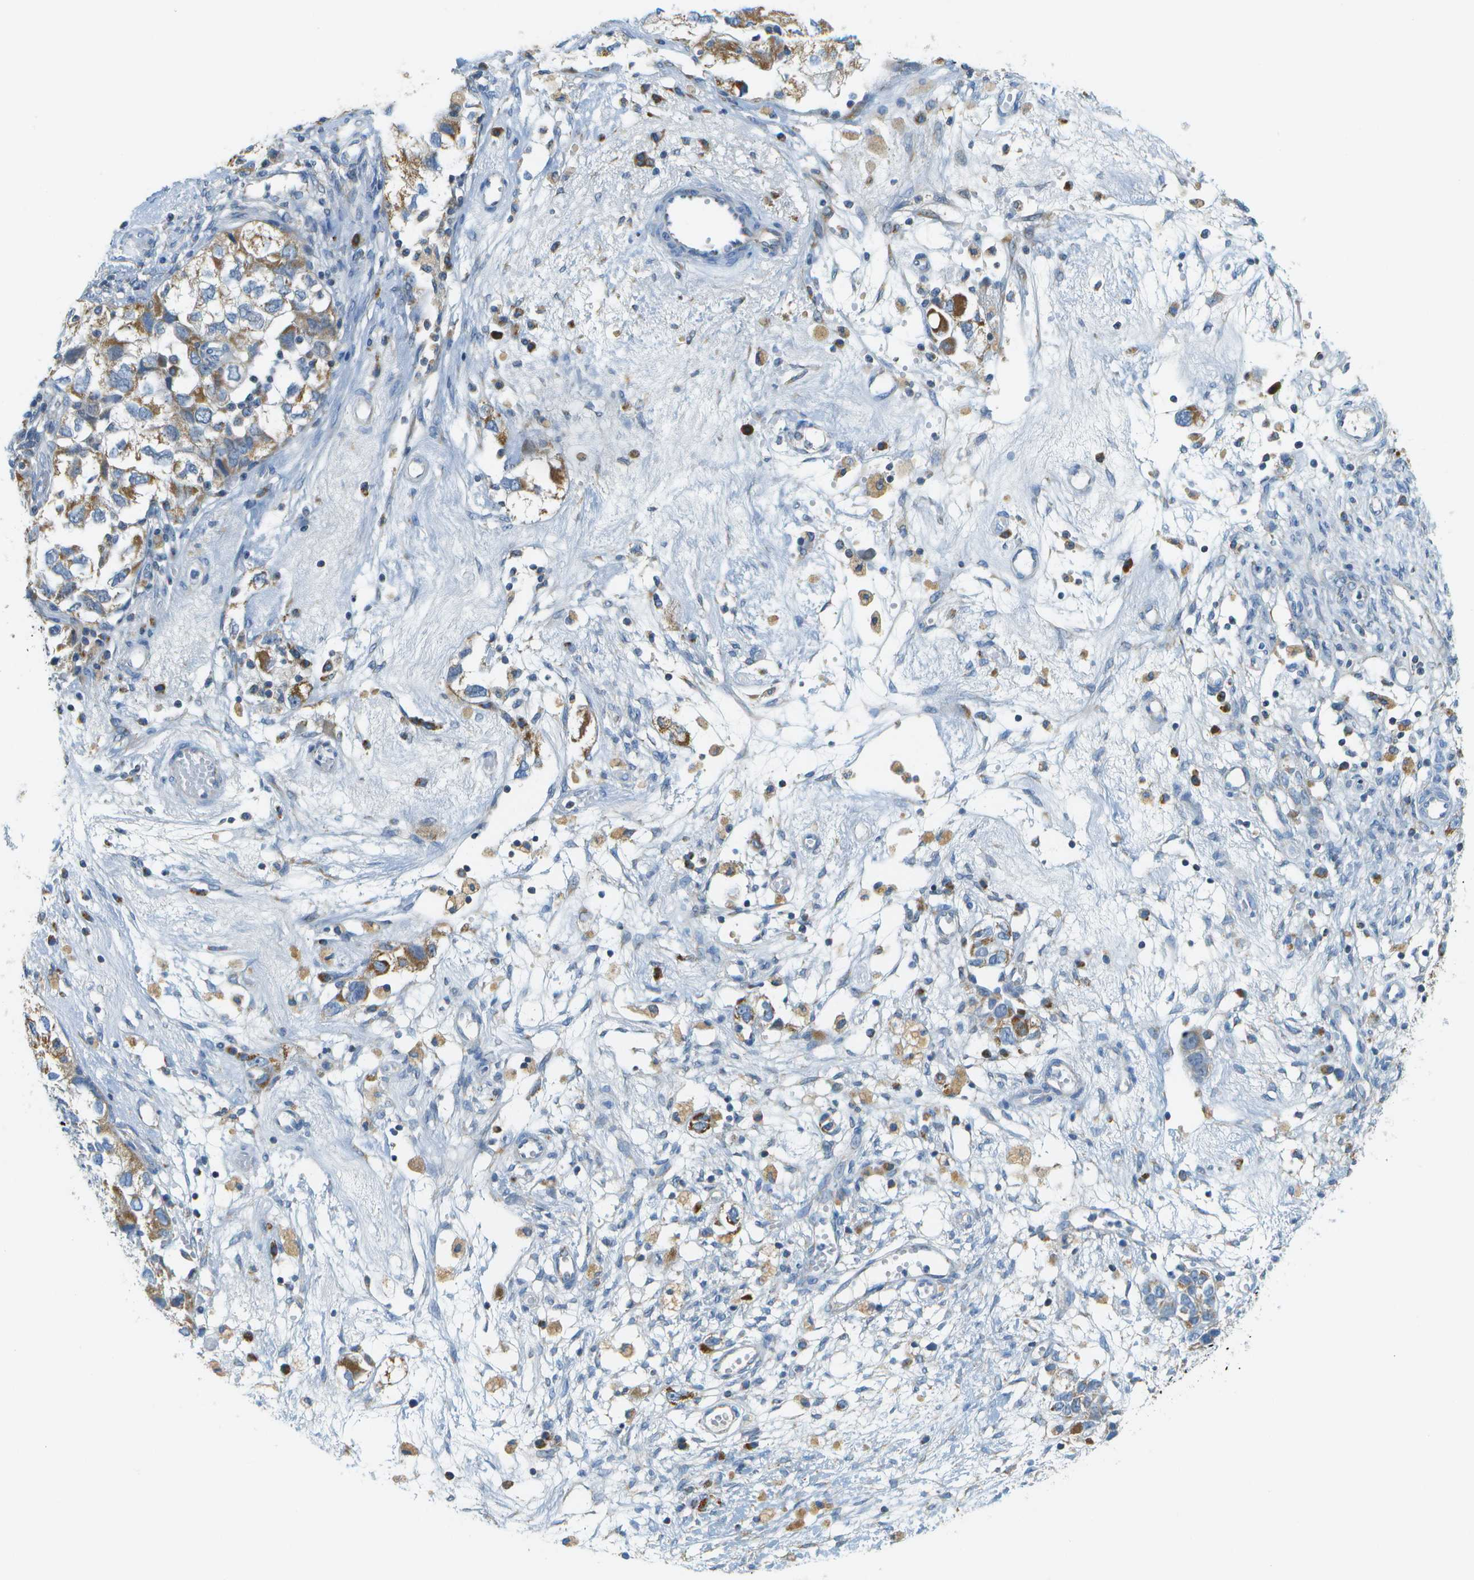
{"staining": {"intensity": "moderate", "quantity": ">75%", "location": "cytoplasmic/membranous"}, "tissue": "ovarian cancer", "cell_type": "Tumor cells", "image_type": "cancer", "snomed": [{"axis": "morphology", "description": "Carcinoma, NOS"}, {"axis": "morphology", "description": "Cystadenocarcinoma, serous, NOS"}, {"axis": "topography", "description": "Ovary"}], "caption": "Protein staining of carcinoma (ovarian) tissue reveals moderate cytoplasmic/membranous expression in approximately >75% of tumor cells. (DAB IHC with brightfield microscopy, high magnification).", "gene": "PTGIS", "patient": {"sex": "female", "age": 69}}